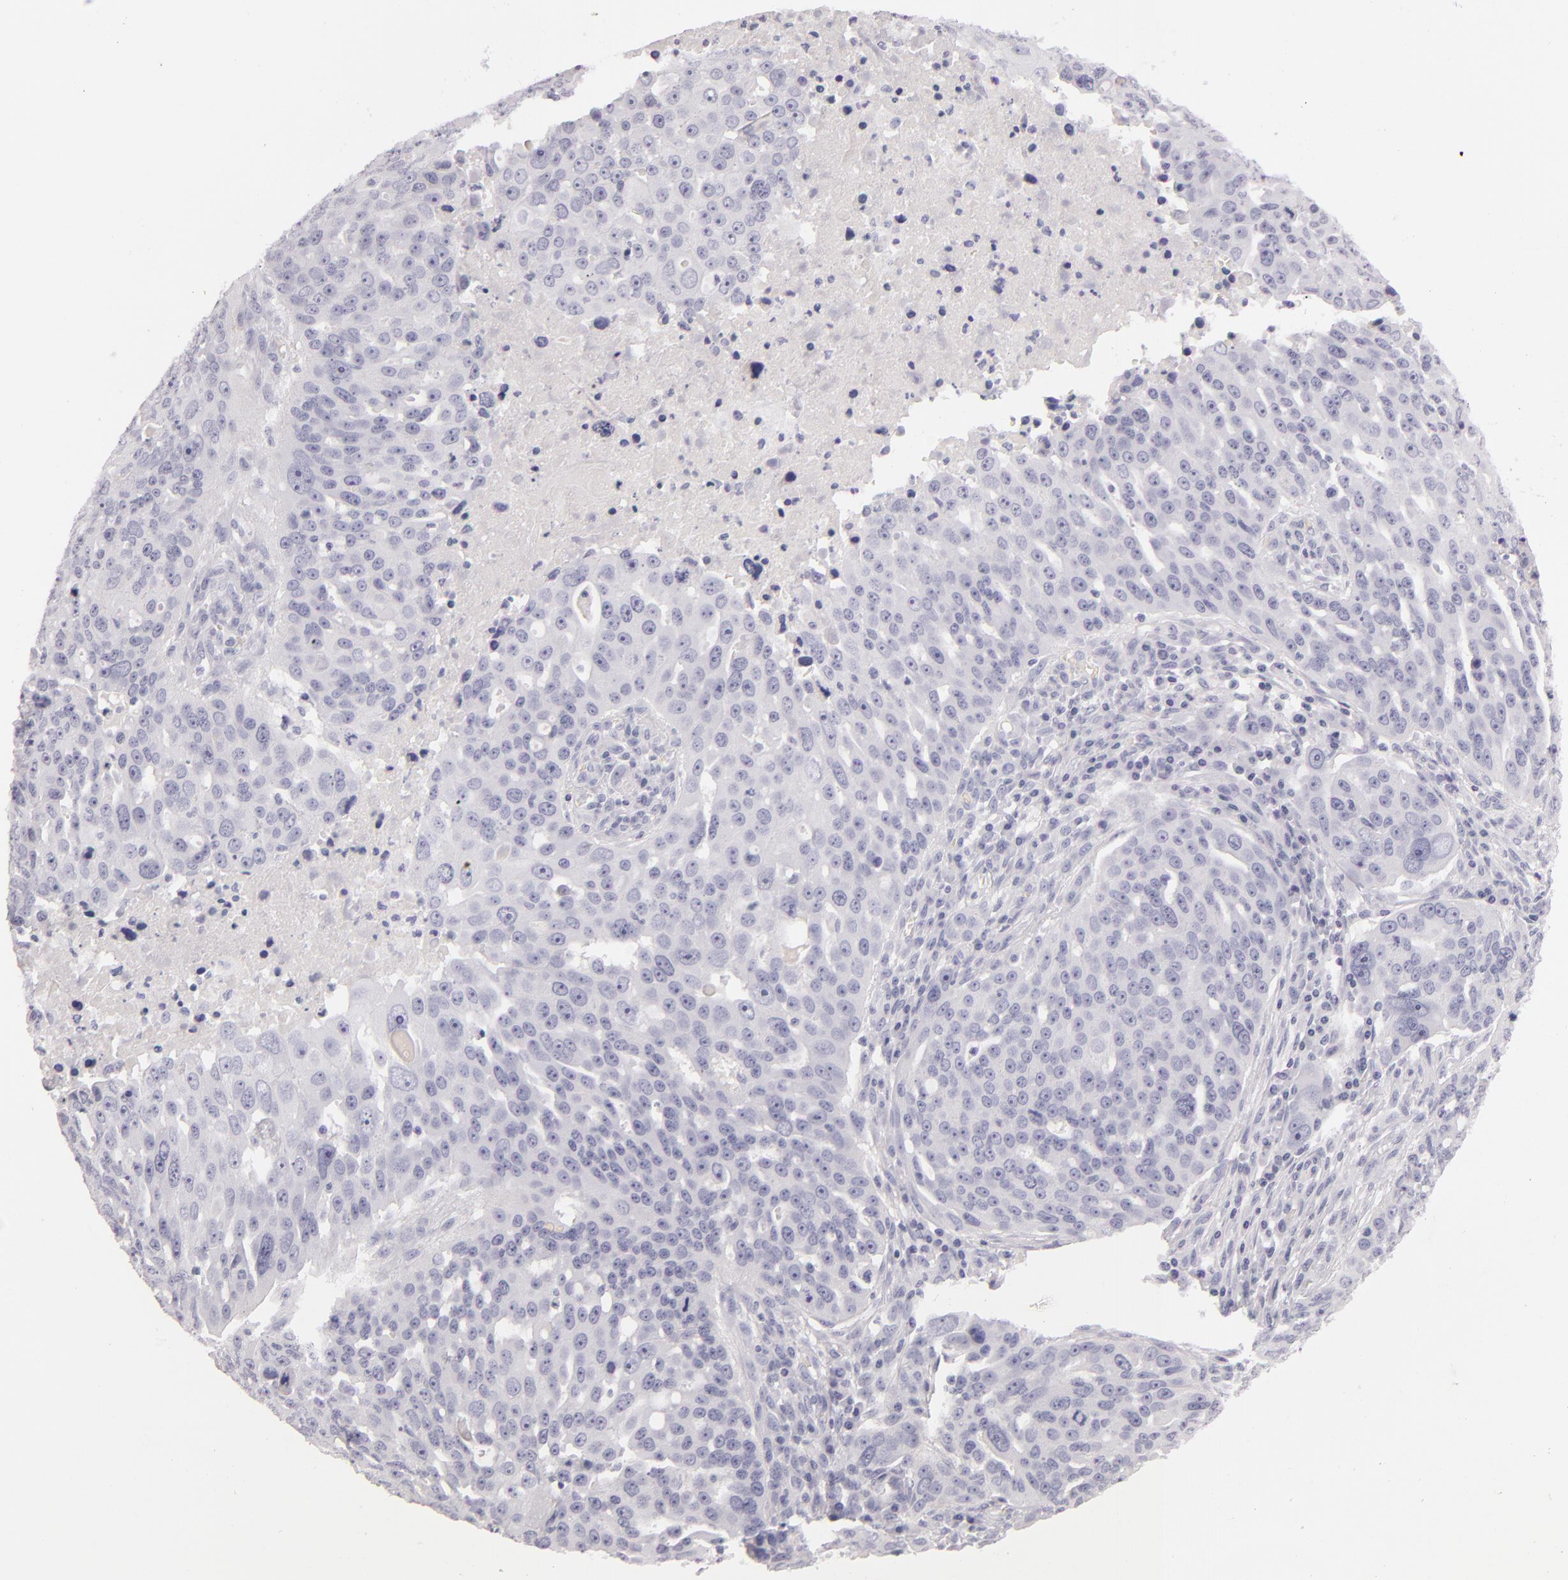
{"staining": {"intensity": "negative", "quantity": "none", "location": "none"}, "tissue": "ovarian cancer", "cell_type": "Tumor cells", "image_type": "cancer", "snomed": [{"axis": "morphology", "description": "Carcinoma, endometroid"}, {"axis": "topography", "description": "Ovary"}], "caption": "A photomicrograph of ovarian endometroid carcinoma stained for a protein reveals no brown staining in tumor cells.", "gene": "FABP1", "patient": {"sex": "female", "age": 75}}